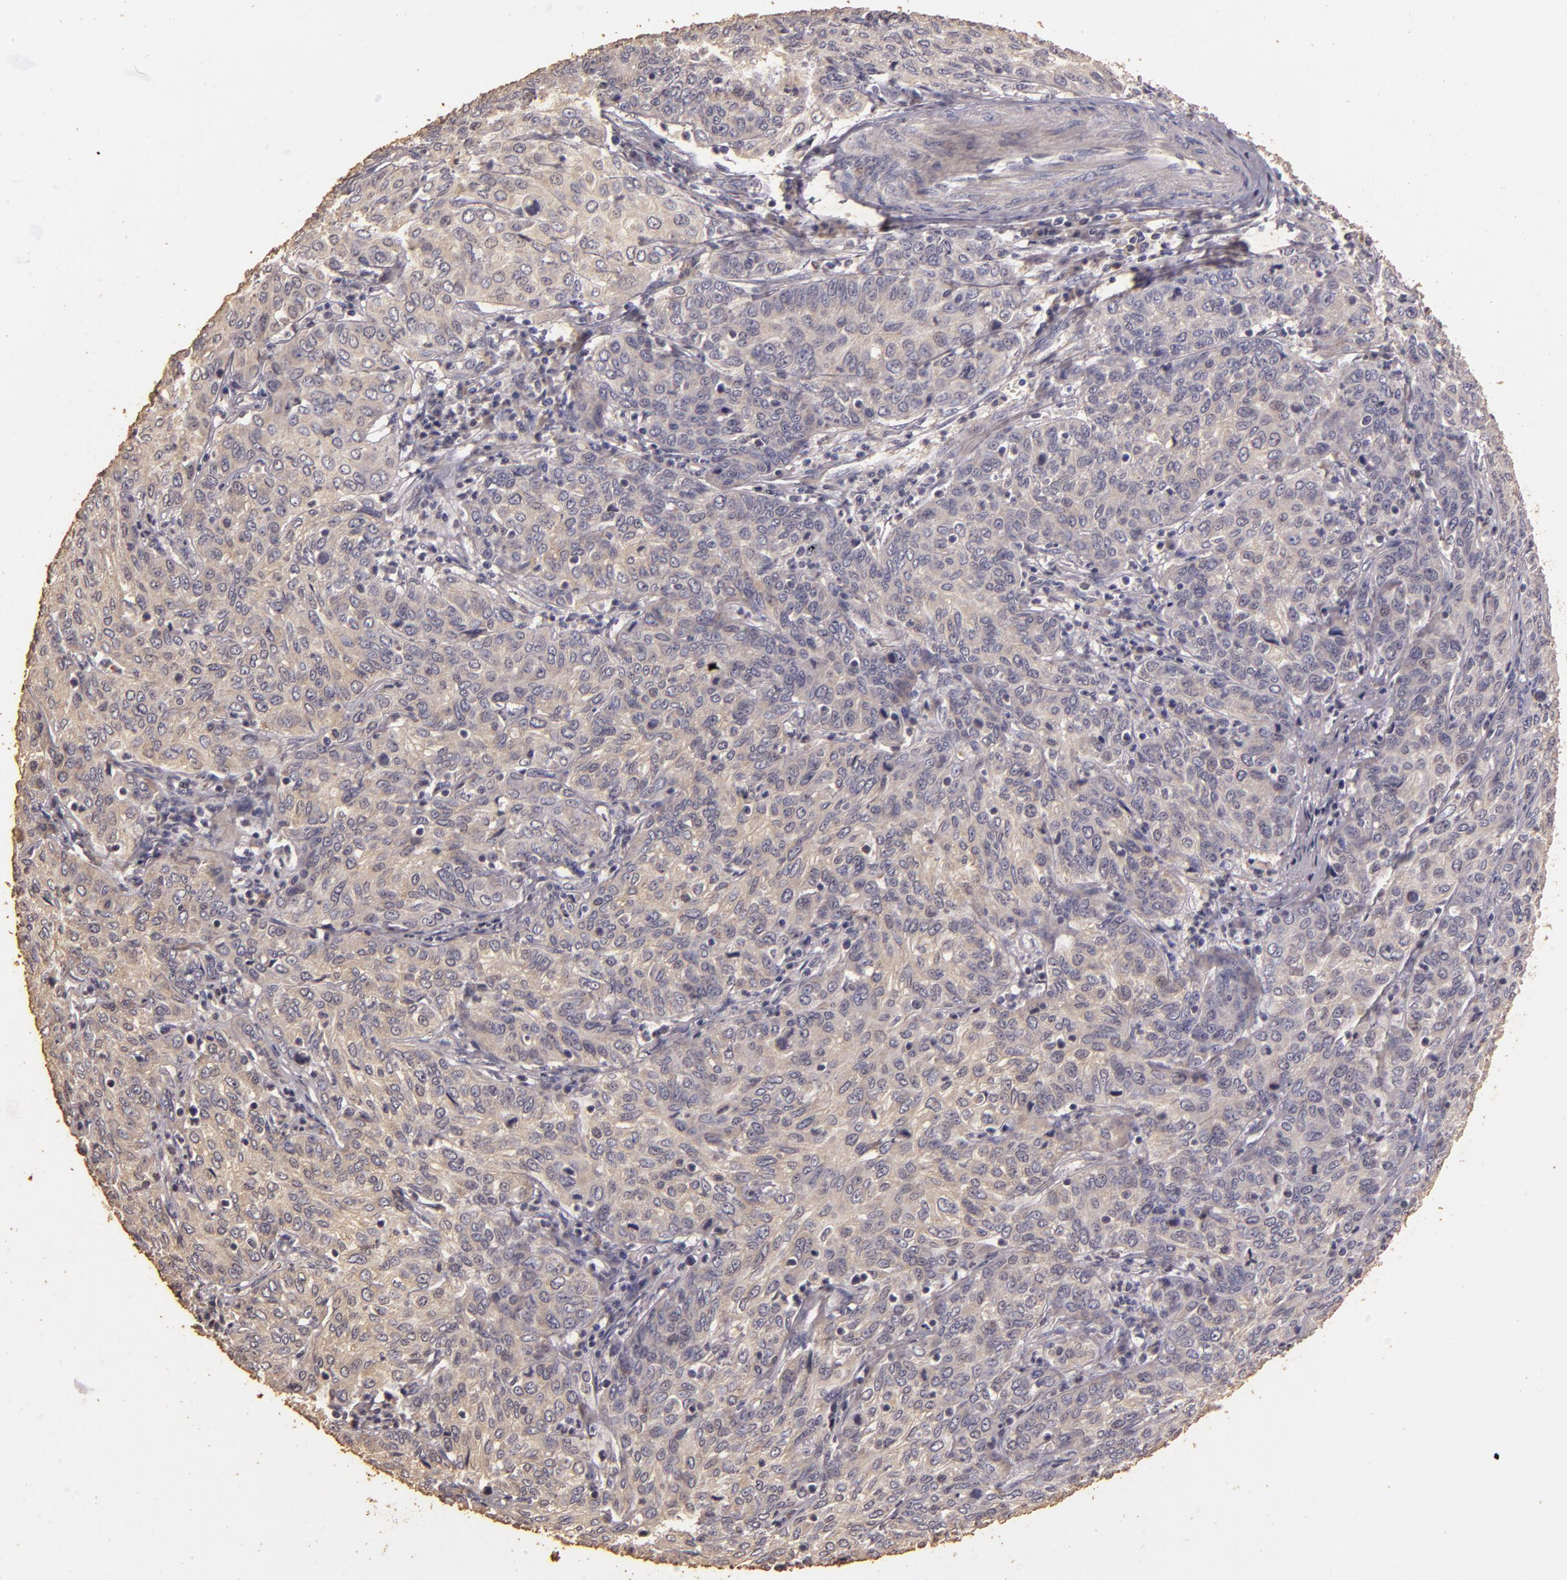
{"staining": {"intensity": "weak", "quantity": "25%-75%", "location": "cytoplasmic/membranous"}, "tissue": "cervical cancer", "cell_type": "Tumor cells", "image_type": "cancer", "snomed": [{"axis": "morphology", "description": "Squamous cell carcinoma, NOS"}, {"axis": "topography", "description": "Cervix"}], "caption": "Tumor cells show low levels of weak cytoplasmic/membranous expression in approximately 25%-75% of cells in human squamous cell carcinoma (cervical).", "gene": "BCL2L13", "patient": {"sex": "female", "age": 38}}